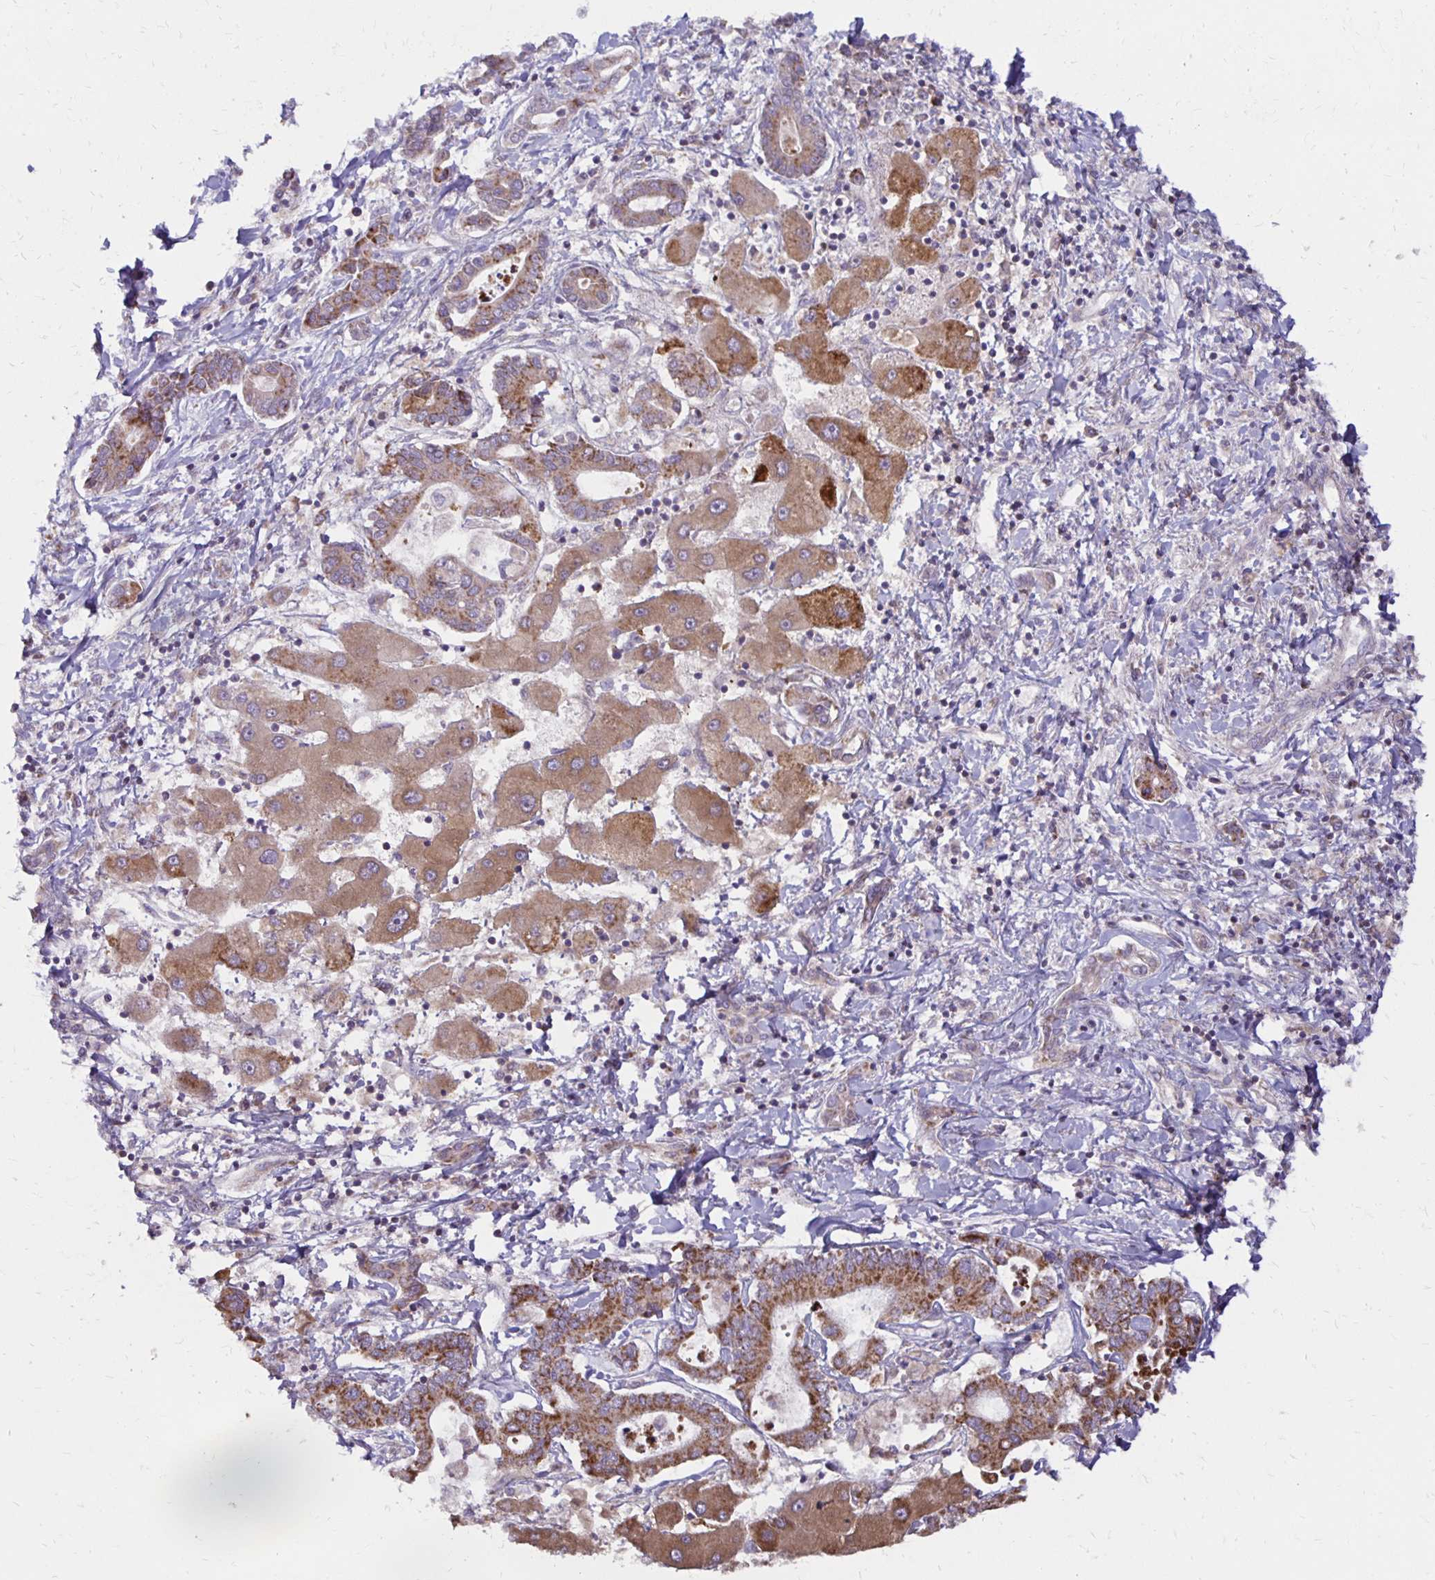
{"staining": {"intensity": "moderate", "quantity": ">75%", "location": "cytoplasmic/membranous"}, "tissue": "liver cancer", "cell_type": "Tumor cells", "image_type": "cancer", "snomed": [{"axis": "morphology", "description": "Cholangiocarcinoma"}, {"axis": "topography", "description": "Liver"}], "caption": "Moderate cytoplasmic/membranous expression for a protein is identified in about >75% of tumor cells of liver cancer (cholangiocarcinoma) using immunohistochemistry.", "gene": "IER3", "patient": {"sex": "male", "age": 66}}